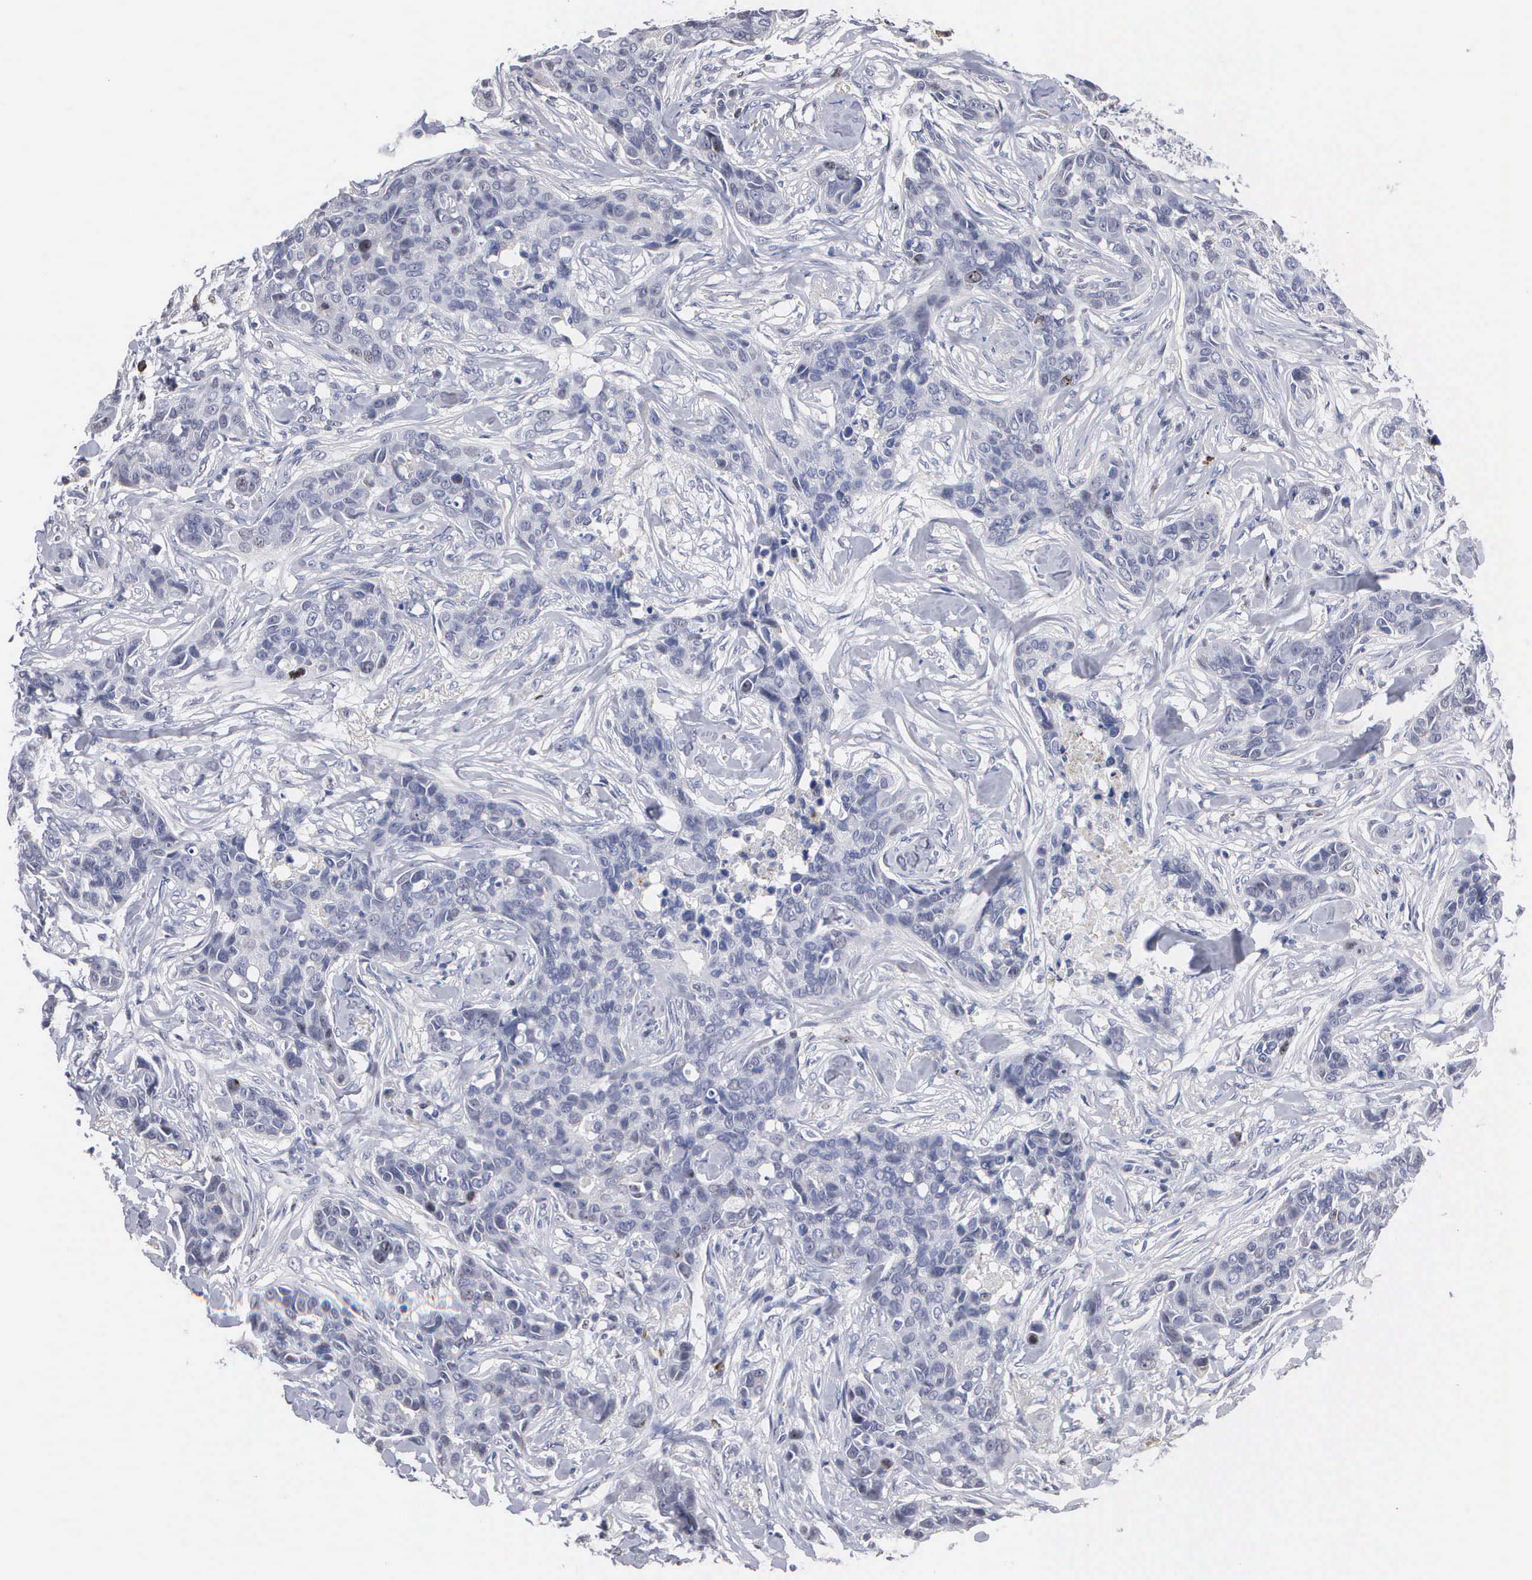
{"staining": {"intensity": "moderate", "quantity": "<25%", "location": "nuclear"}, "tissue": "breast cancer", "cell_type": "Tumor cells", "image_type": "cancer", "snomed": [{"axis": "morphology", "description": "Duct carcinoma"}, {"axis": "topography", "description": "Breast"}], "caption": "Protein expression analysis of breast cancer (invasive ductal carcinoma) shows moderate nuclear expression in about <25% of tumor cells.", "gene": "KDM6A", "patient": {"sex": "female", "age": 91}}